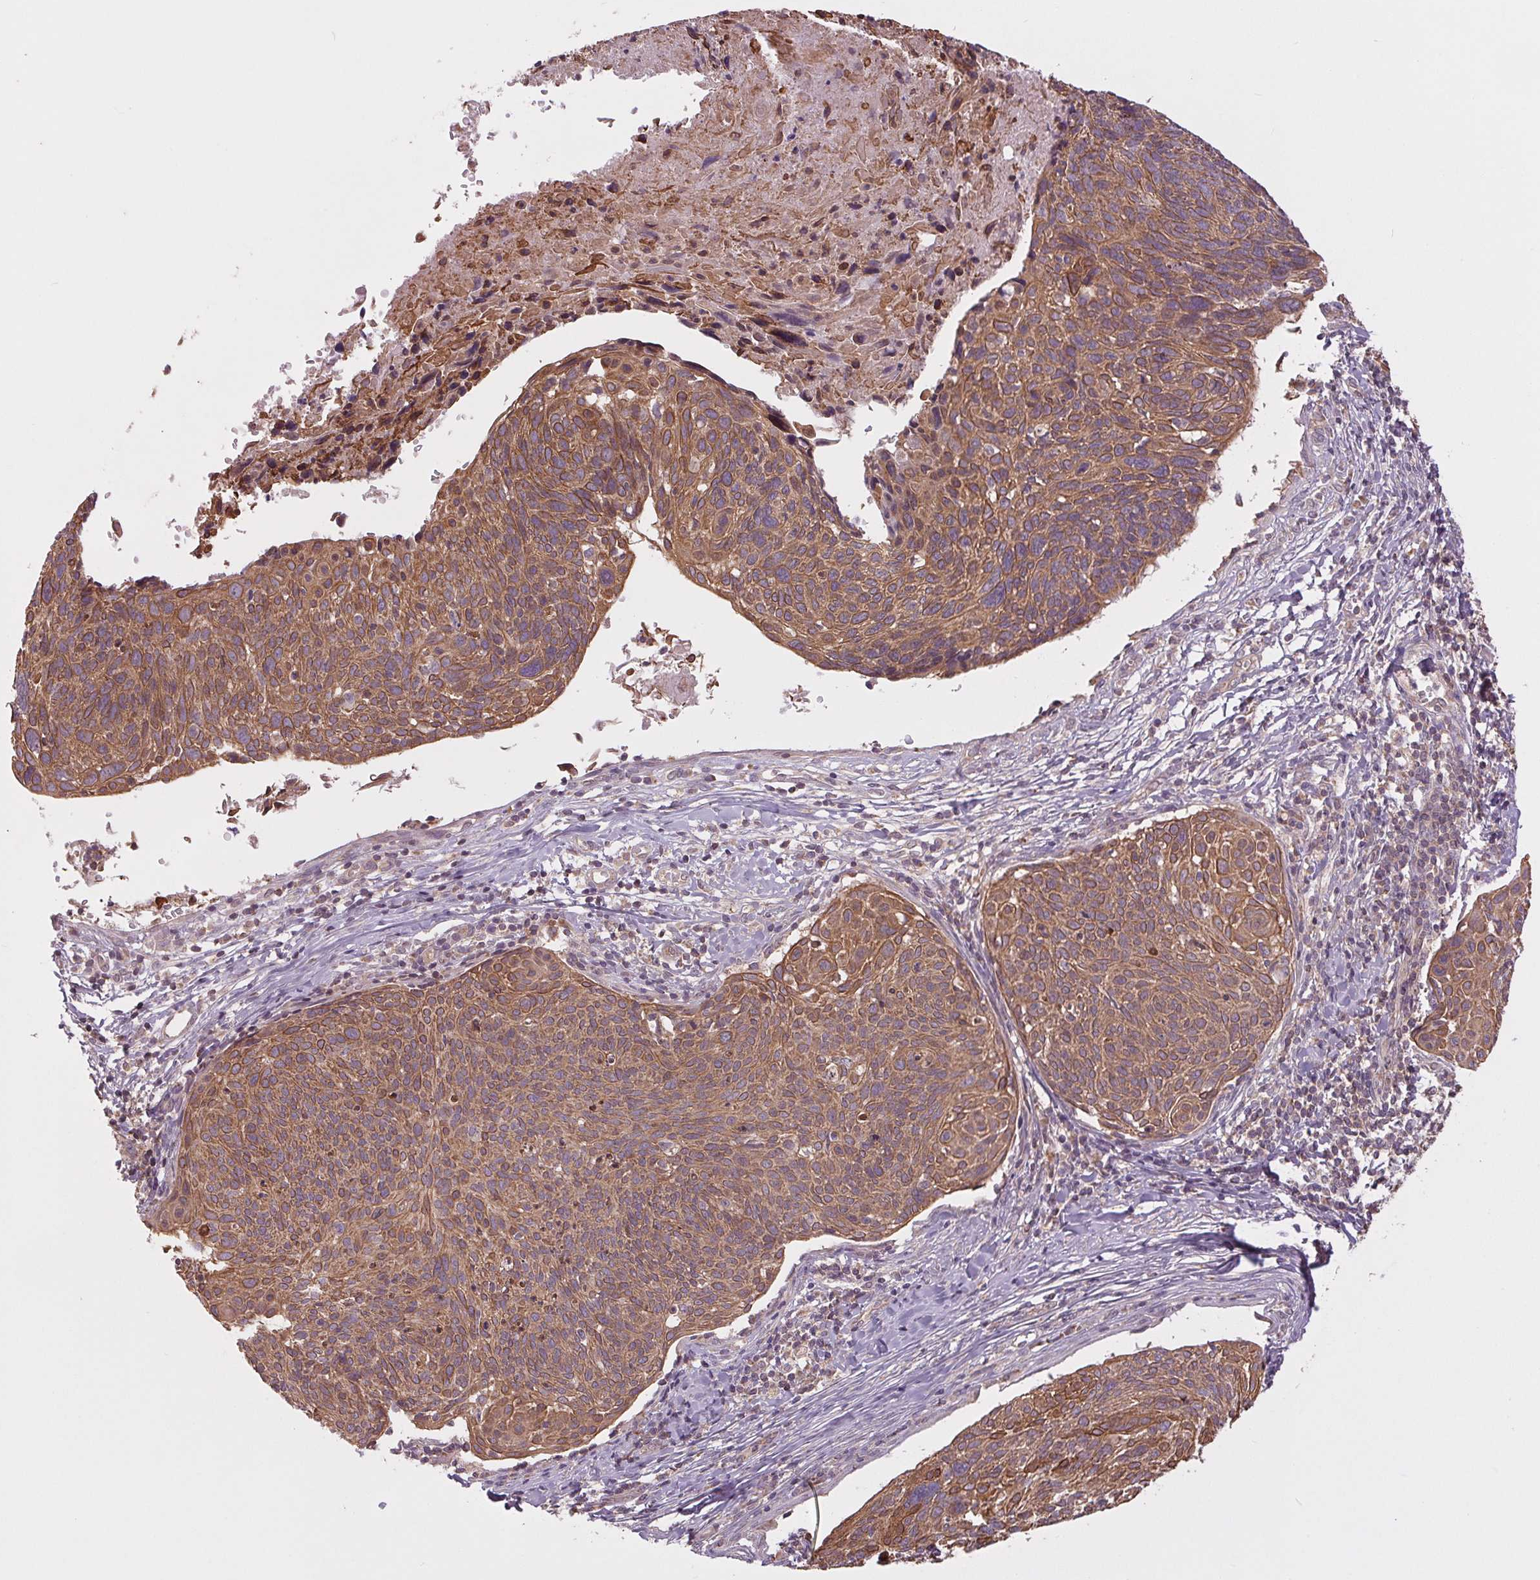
{"staining": {"intensity": "moderate", "quantity": ">75%", "location": "cytoplasmic/membranous"}, "tissue": "cervical cancer", "cell_type": "Tumor cells", "image_type": "cancer", "snomed": [{"axis": "morphology", "description": "Squamous cell carcinoma, NOS"}, {"axis": "topography", "description": "Cervix"}], "caption": "Immunohistochemistry micrograph of neoplastic tissue: squamous cell carcinoma (cervical) stained using immunohistochemistry exhibits medium levels of moderate protein expression localized specifically in the cytoplasmic/membranous of tumor cells, appearing as a cytoplasmic/membranous brown color.", "gene": "MAP3K5", "patient": {"sex": "female", "age": 49}}